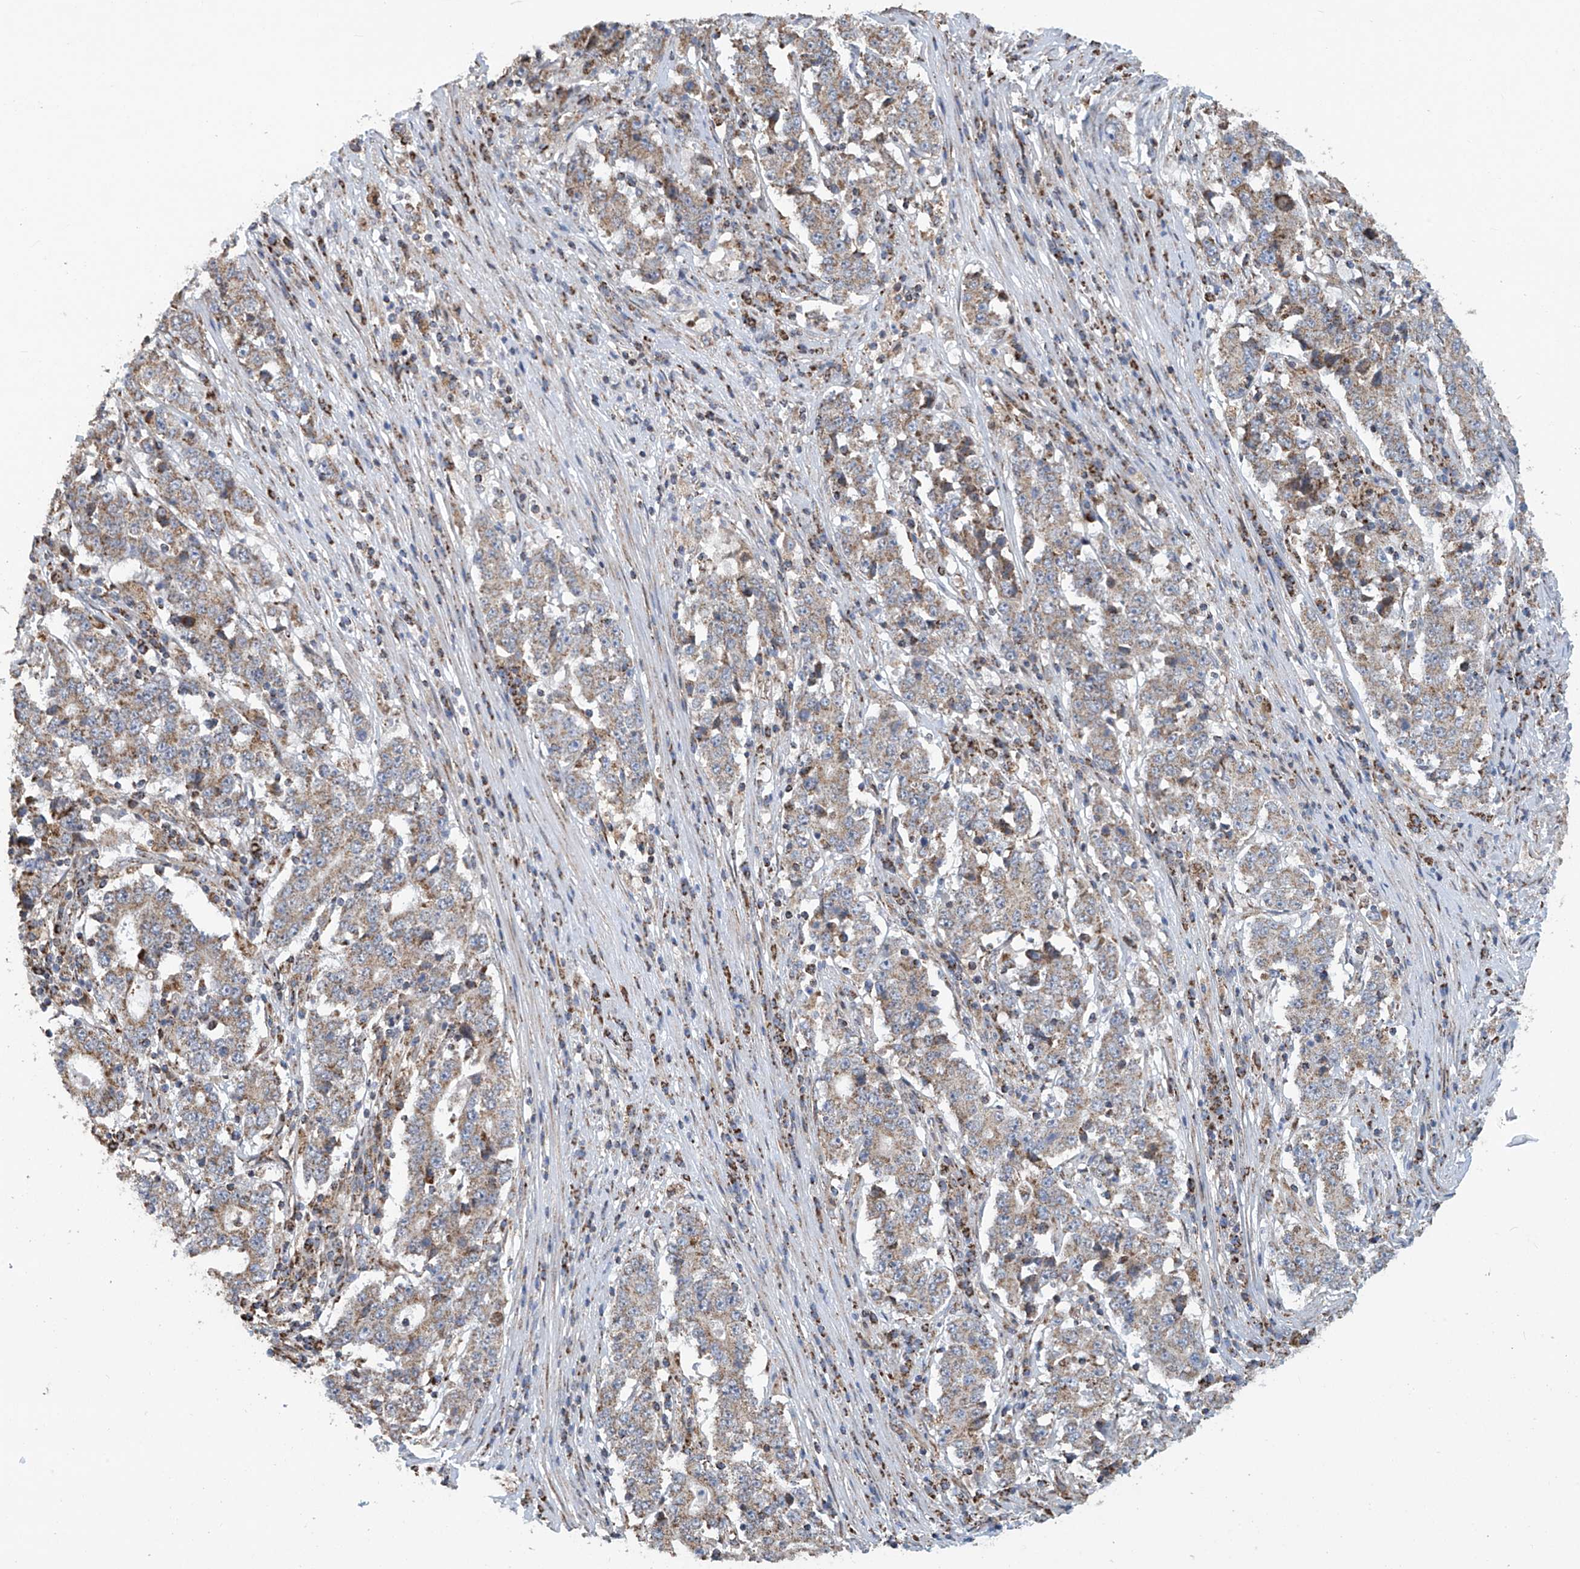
{"staining": {"intensity": "weak", "quantity": ">75%", "location": "cytoplasmic/membranous"}, "tissue": "stomach cancer", "cell_type": "Tumor cells", "image_type": "cancer", "snomed": [{"axis": "morphology", "description": "Adenocarcinoma, NOS"}, {"axis": "topography", "description": "Stomach"}], "caption": "Immunohistochemical staining of human stomach adenocarcinoma reveals low levels of weak cytoplasmic/membranous protein expression in about >75% of tumor cells.", "gene": "COMMD1", "patient": {"sex": "male", "age": 59}}